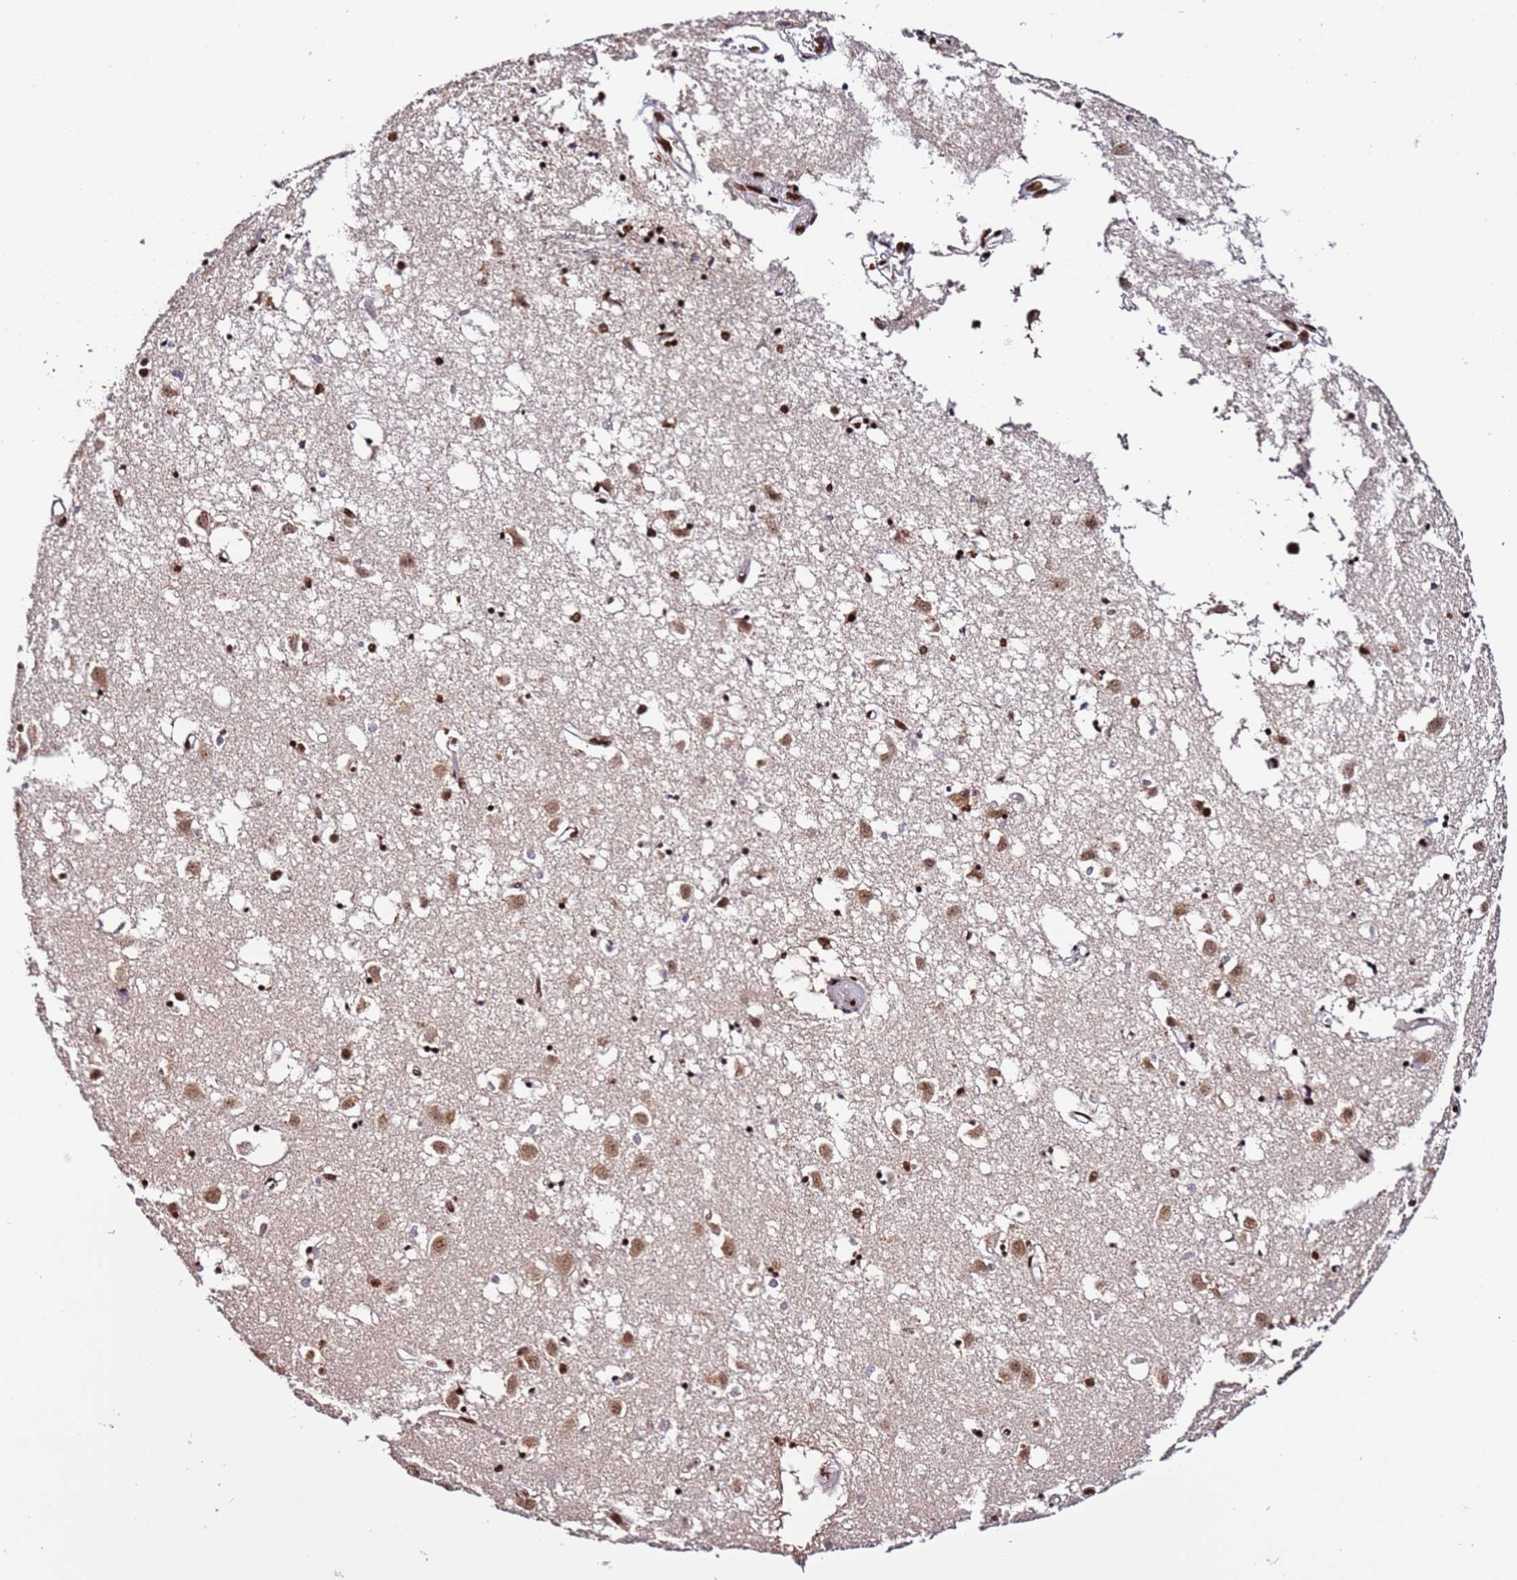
{"staining": {"intensity": "strong", "quantity": "25%-75%", "location": "nuclear"}, "tissue": "caudate", "cell_type": "Glial cells", "image_type": "normal", "snomed": [{"axis": "morphology", "description": "Normal tissue, NOS"}, {"axis": "topography", "description": "Lateral ventricle wall"}], "caption": "Immunohistochemistry (IHC) of benign caudate demonstrates high levels of strong nuclear positivity in approximately 25%-75% of glial cells. The protein is shown in brown color, while the nuclei are stained blue.", "gene": "C6orf226", "patient": {"sex": "male", "age": 70}}